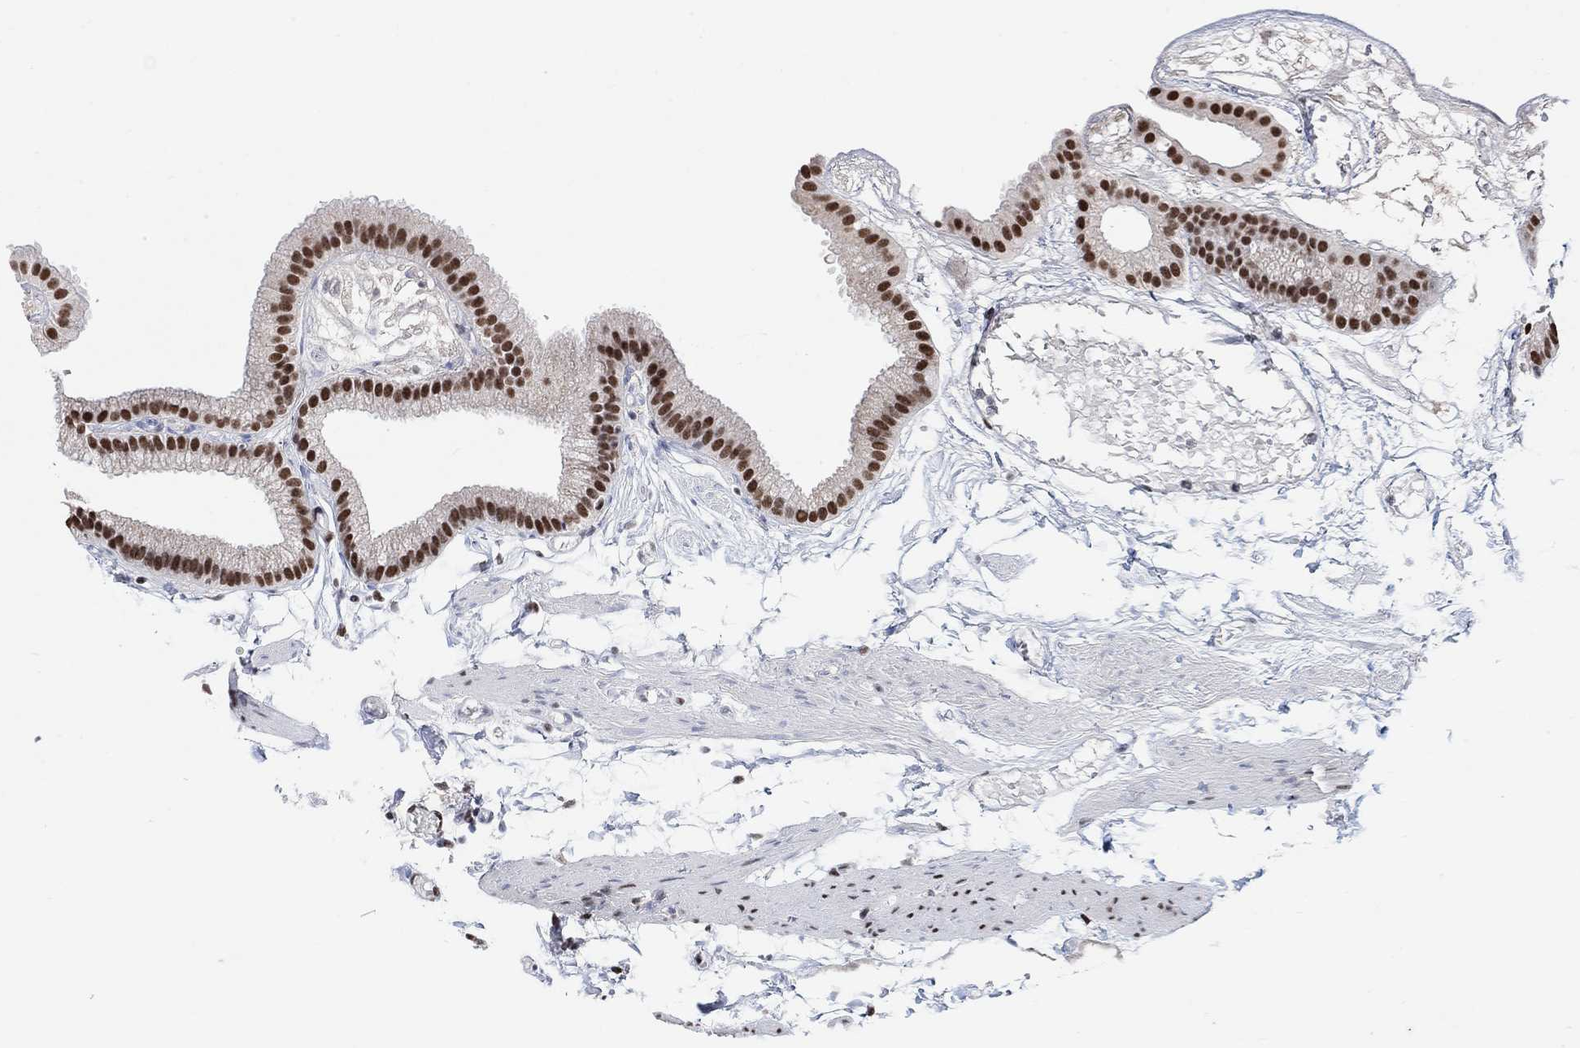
{"staining": {"intensity": "strong", "quantity": ">75%", "location": "nuclear"}, "tissue": "gallbladder", "cell_type": "Glandular cells", "image_type": "normal", "snomed": [{"axis": "morphology", "description": "Normal tissue, NOS"}, {"axis": "topography", "description": "Gallbladder"}], "caption": "Gallbladder stained with DAB (3,3'-diaminobenzidine) IHC reveals high levels of strong nuclear positivity in about >75% of glandular cells. The staining was performed using DAB (3,3'-diaminobenzidine), with brown indicating positive protein expression. Nuclei are stained blue with hematoxylin.", "gene": "USP39", "patient": {"sex": "female", "age": 45}}